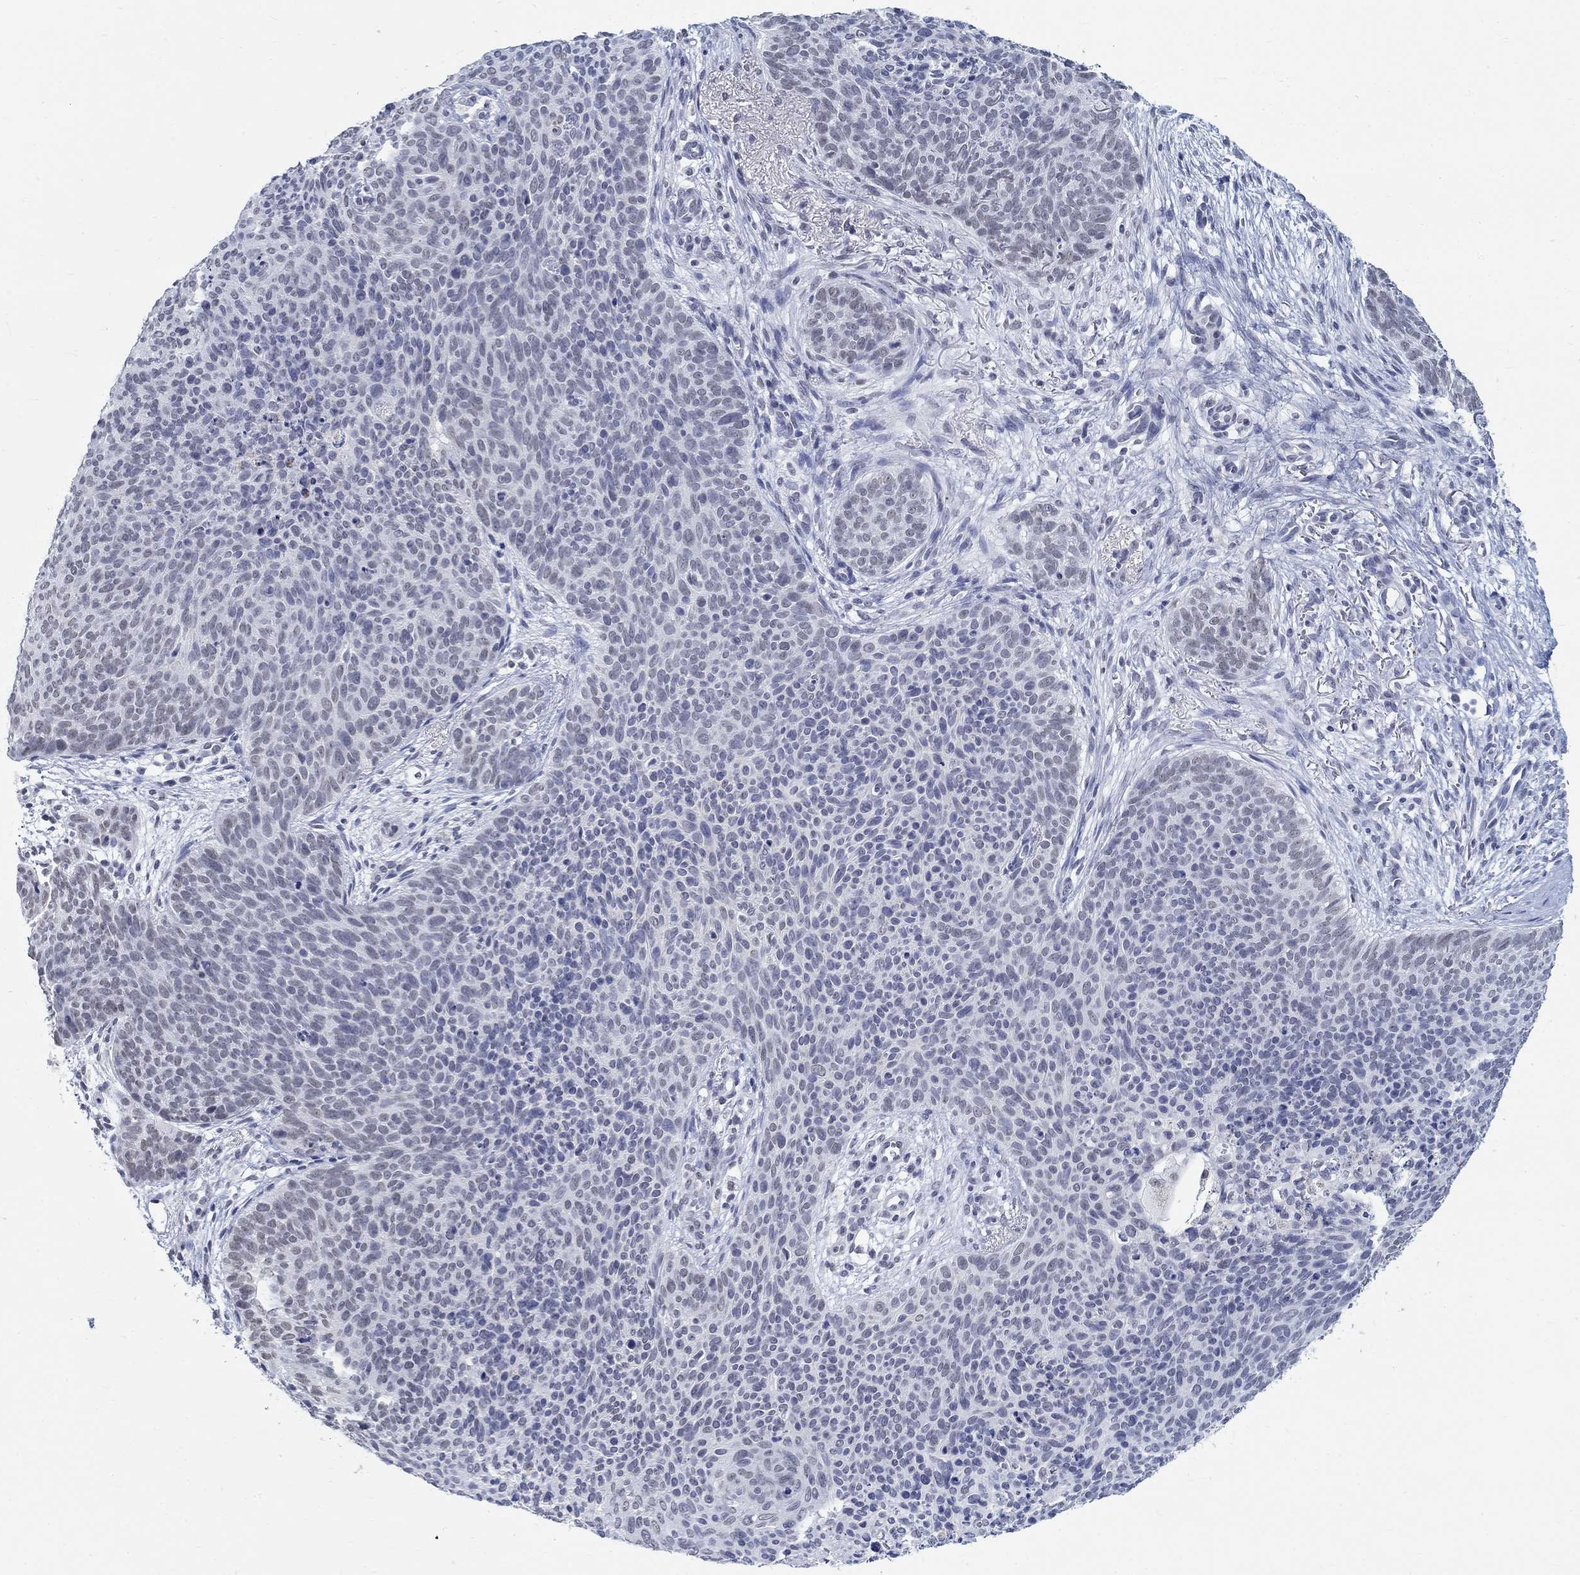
{"staining": {"intensity": "negative", "quantity": "none", "location": "none"}, "tissue": "skin cancer", "cell_type": "Tumor cells", "image_type": "cancer", "snomed": [{"axis": "morphology", "description": "Basal cell carcinoma"}, {"axis": "topography", "description": "Skin"}], "caption": "High power microscopy photomicrograph of an IHC micrograph of skin cancer, revealing no significant expression in tumor cells. (DAB (3,3'-diaminobenzidine) IHC with hematoxylin counter stain).", "gene": "ANKS1B", "patient": {"sex": "male", "age": 64}}